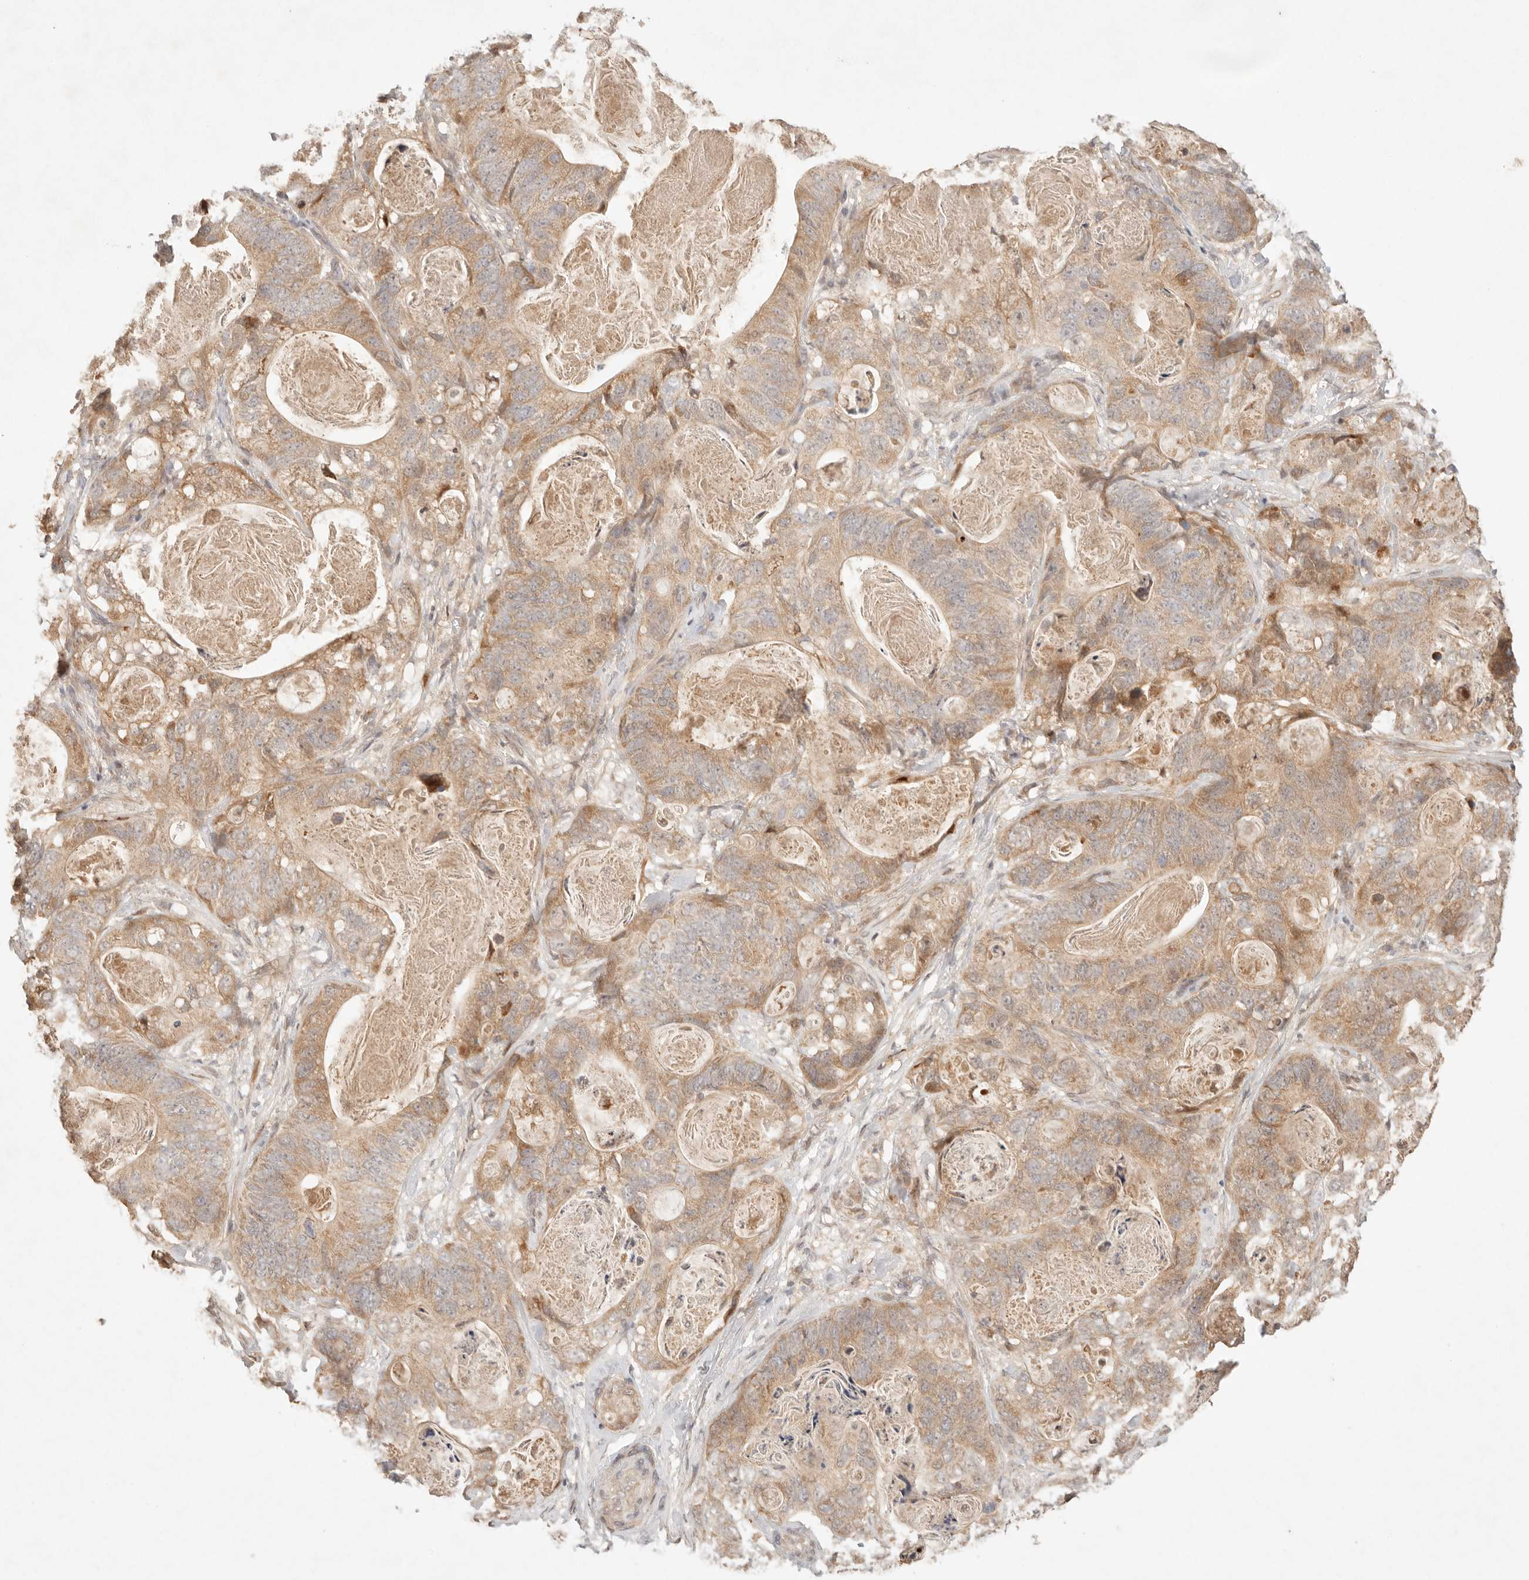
{"staining": {"intensity": "moderate", "quantity": ">75%", "location": "cytoplasmic/membranous"}, "tissue": "stomach cancer", "cell_type": "Tumor cells", "image_type": "cancer", "snomed": [{"axis": "morphology", "description": "Normal tissue, NOS"}, {"axis": "morphology", "description": "Adenocarcinoma, NOS"}, {"axis": "topography", "description": "Stomach"}], "caption": "Immunohistochemical staining of human stomach adenocarcinoma displays moderate cytoplasmic/membranous protein positivity in approximately >75% of tumor cells.", "gene": "PHLDA3", "patient": {"sex": "female", "age": 89}}